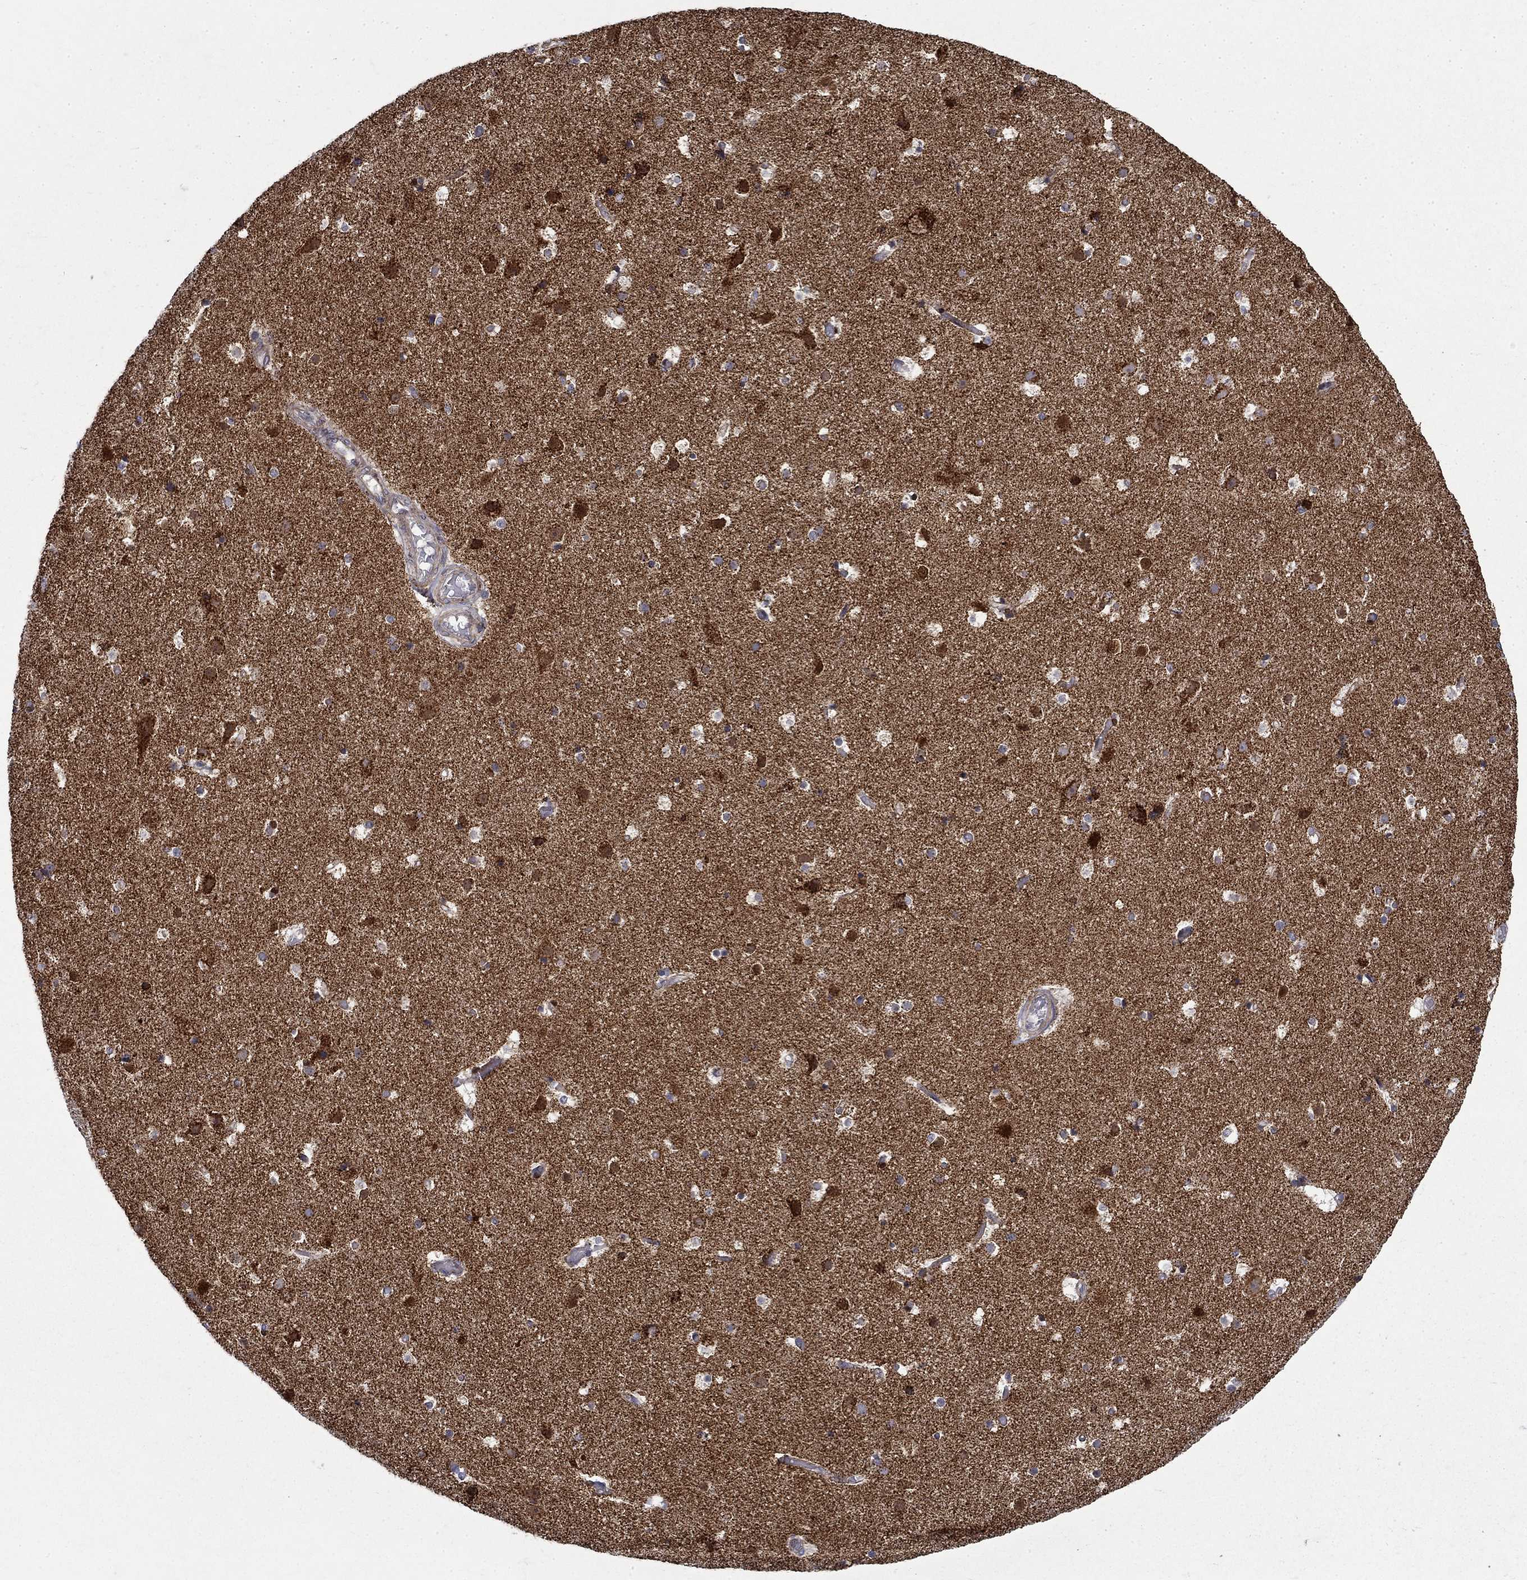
{"staining": {"intensity": "negative", "quantity": "none", "location": "none"}, "tissue": "cerebral cortex", "cell_type": "Endothelial cells", "image_type": "normal", "snomed": [{"axis": "morphology", "description": "Normal tissue, NOS"}, {"axis": "topography", "description": "Cerebral cortex"}], "caption": "Protein analysis of normal cerebral cortex exhibits no significant staining in endothelial cells.", "gene": "PCBP3", "patient": {"sex": "female", "age": 52}}